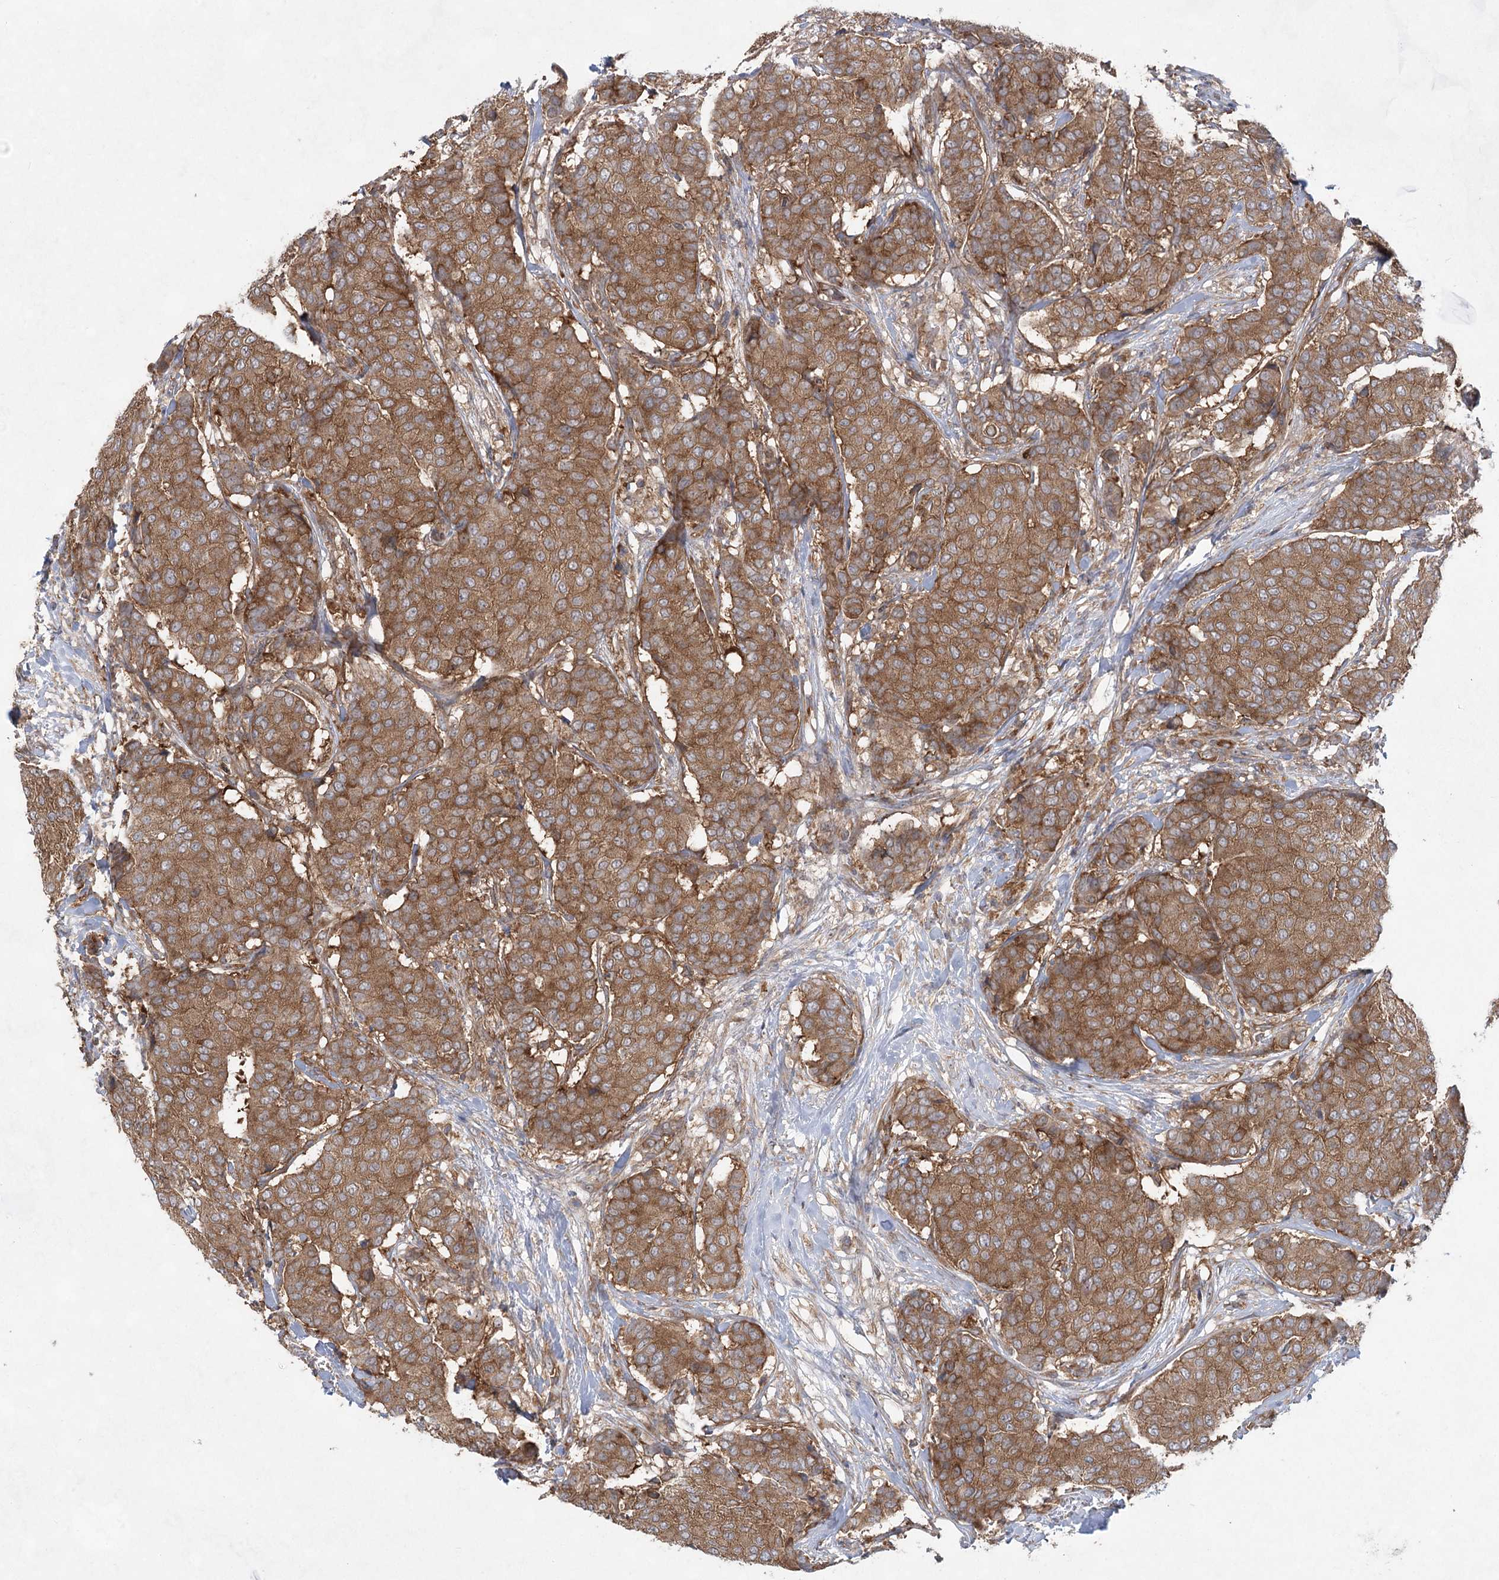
{"staining": {"intensity": "moderate", "quantity": ">75%", "location": "cytoplasmic/membranous"}, "tissue": "breast cancer", "cell_type": "Tumor cells", "image_type": "cancer", "snomed": [{"axis": "morphology", "description": "Duct carcinoma"}, {"axis": "topography", "description": "Breast"}], "caption": "Immunohistochemical staining of breast infiltrating ductal carcinoma exhibits medium levels of moderate cytoplasmic/membranous protein expression in about >75% of tumor cells. (Brightfield microscopy of DAB IHC at high magnification).", "gene": "EIF3A", "patient": {"sex": "female", "age": 75}}